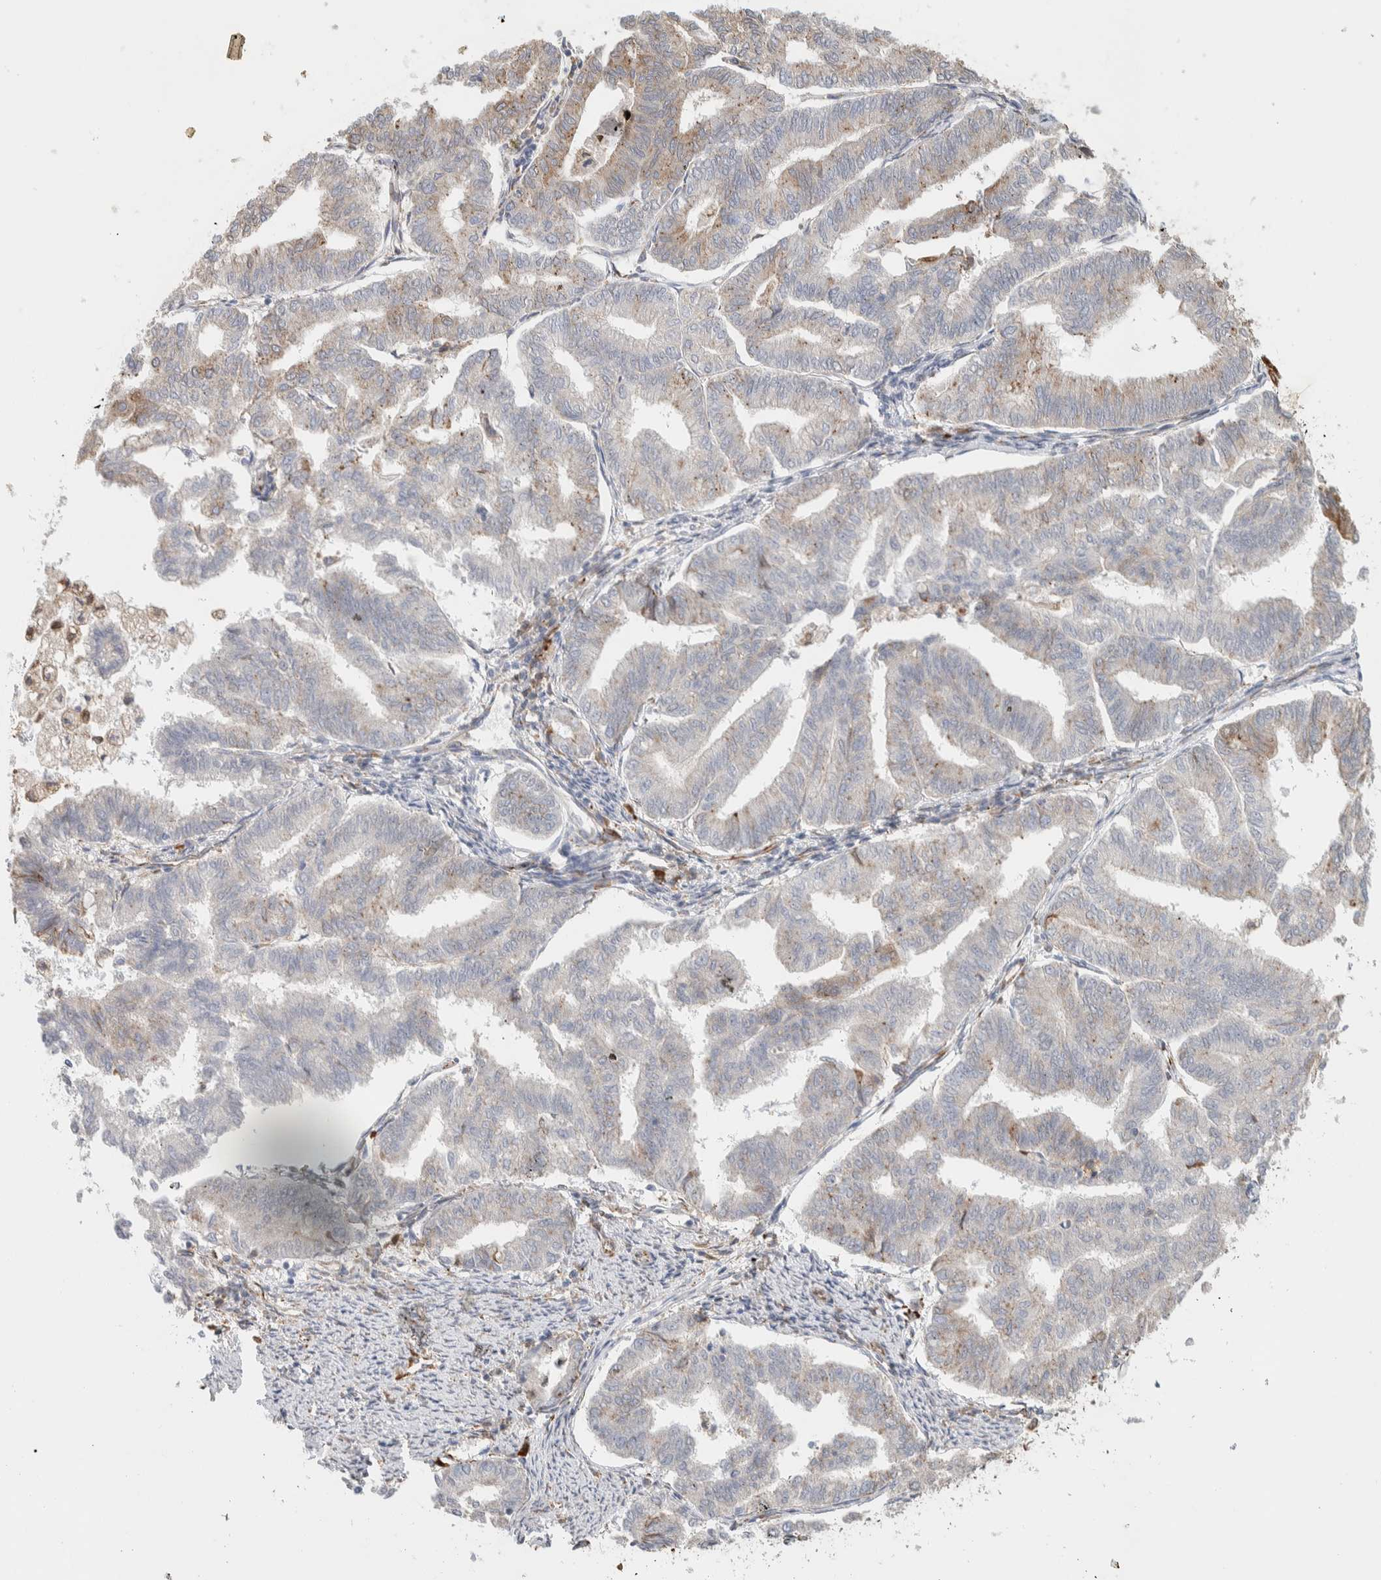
{"staining": {"intensity": "weak", "quantity": "<25%", "location": "cytoplasmic/membranous"}, "tissue": "endometrial cancer", "cell_type": "Tumor cells", "image_type": "cancer", "snomed": [{"axis": "morphology", "description": "Adenocarcinoma, NOS"}, {"axis": "topography", "description": "Endometrium"}], "caption": "Immunohistochemistry micrograph of adenocarcinoma (endometrial) stained for a protein (brown), which demonstrates no staining in tumor cells.", "gene": "ADCY8", "patient": {"sex": "female", "age": 79}}